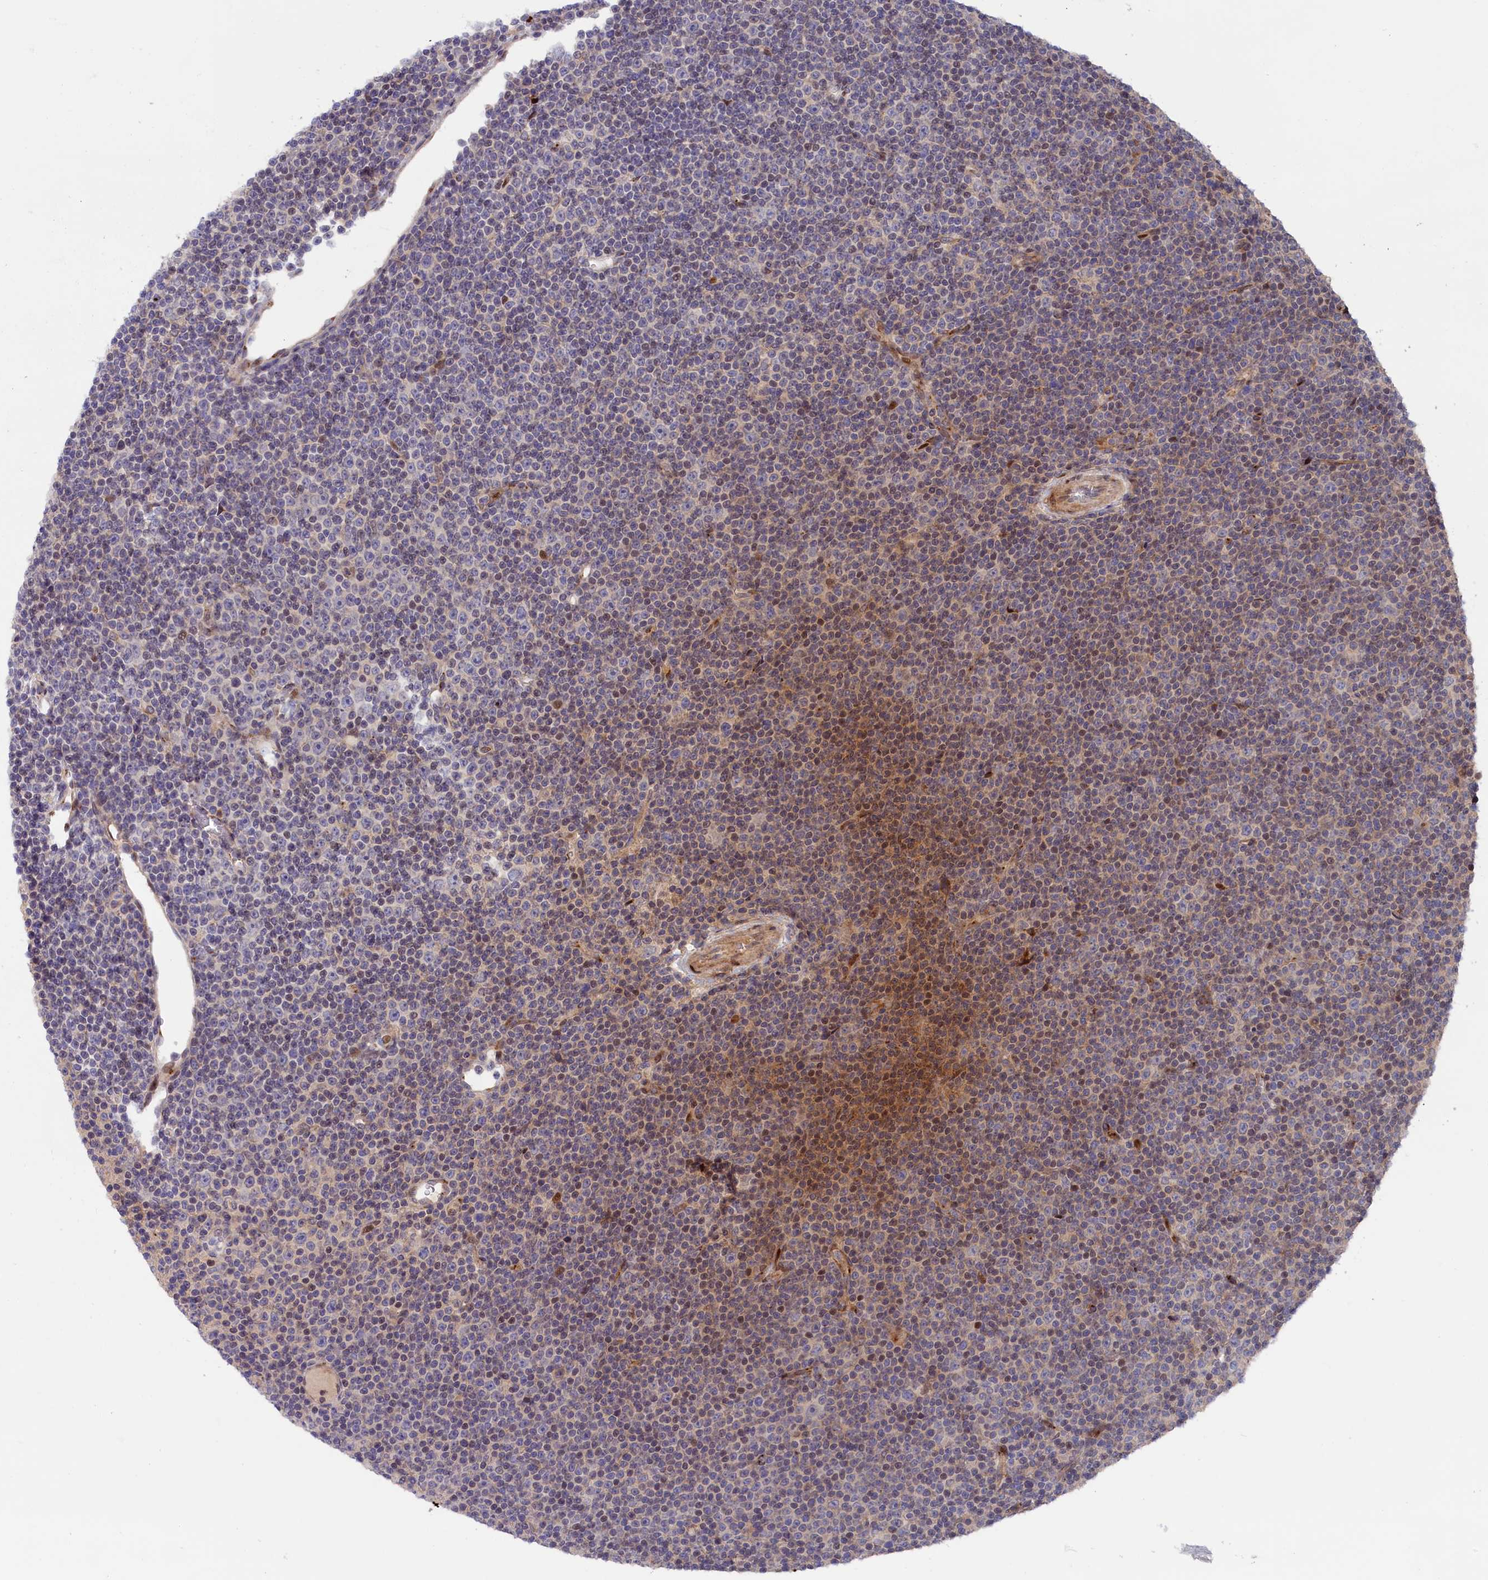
{"staining": {"intensity": "moderate", "quantity": "<25%", "location": "nuclear"}, "tissue": "lymphoma", "cell_type": "Tumor cells", "image_type": "cancer", "snomed": [{"axis": "morphology", "description": "Malignant lymphoma, non-Hodgkin's type, Low grade"}, {"axis": "topography", "description": "Lymph node"}], "caption": "A brown stain labels moderate nuclear expression of a protein in lymphoma tumor cells.", "gene": "CHST12", "patient": {"sex": "female", "age": 67}}